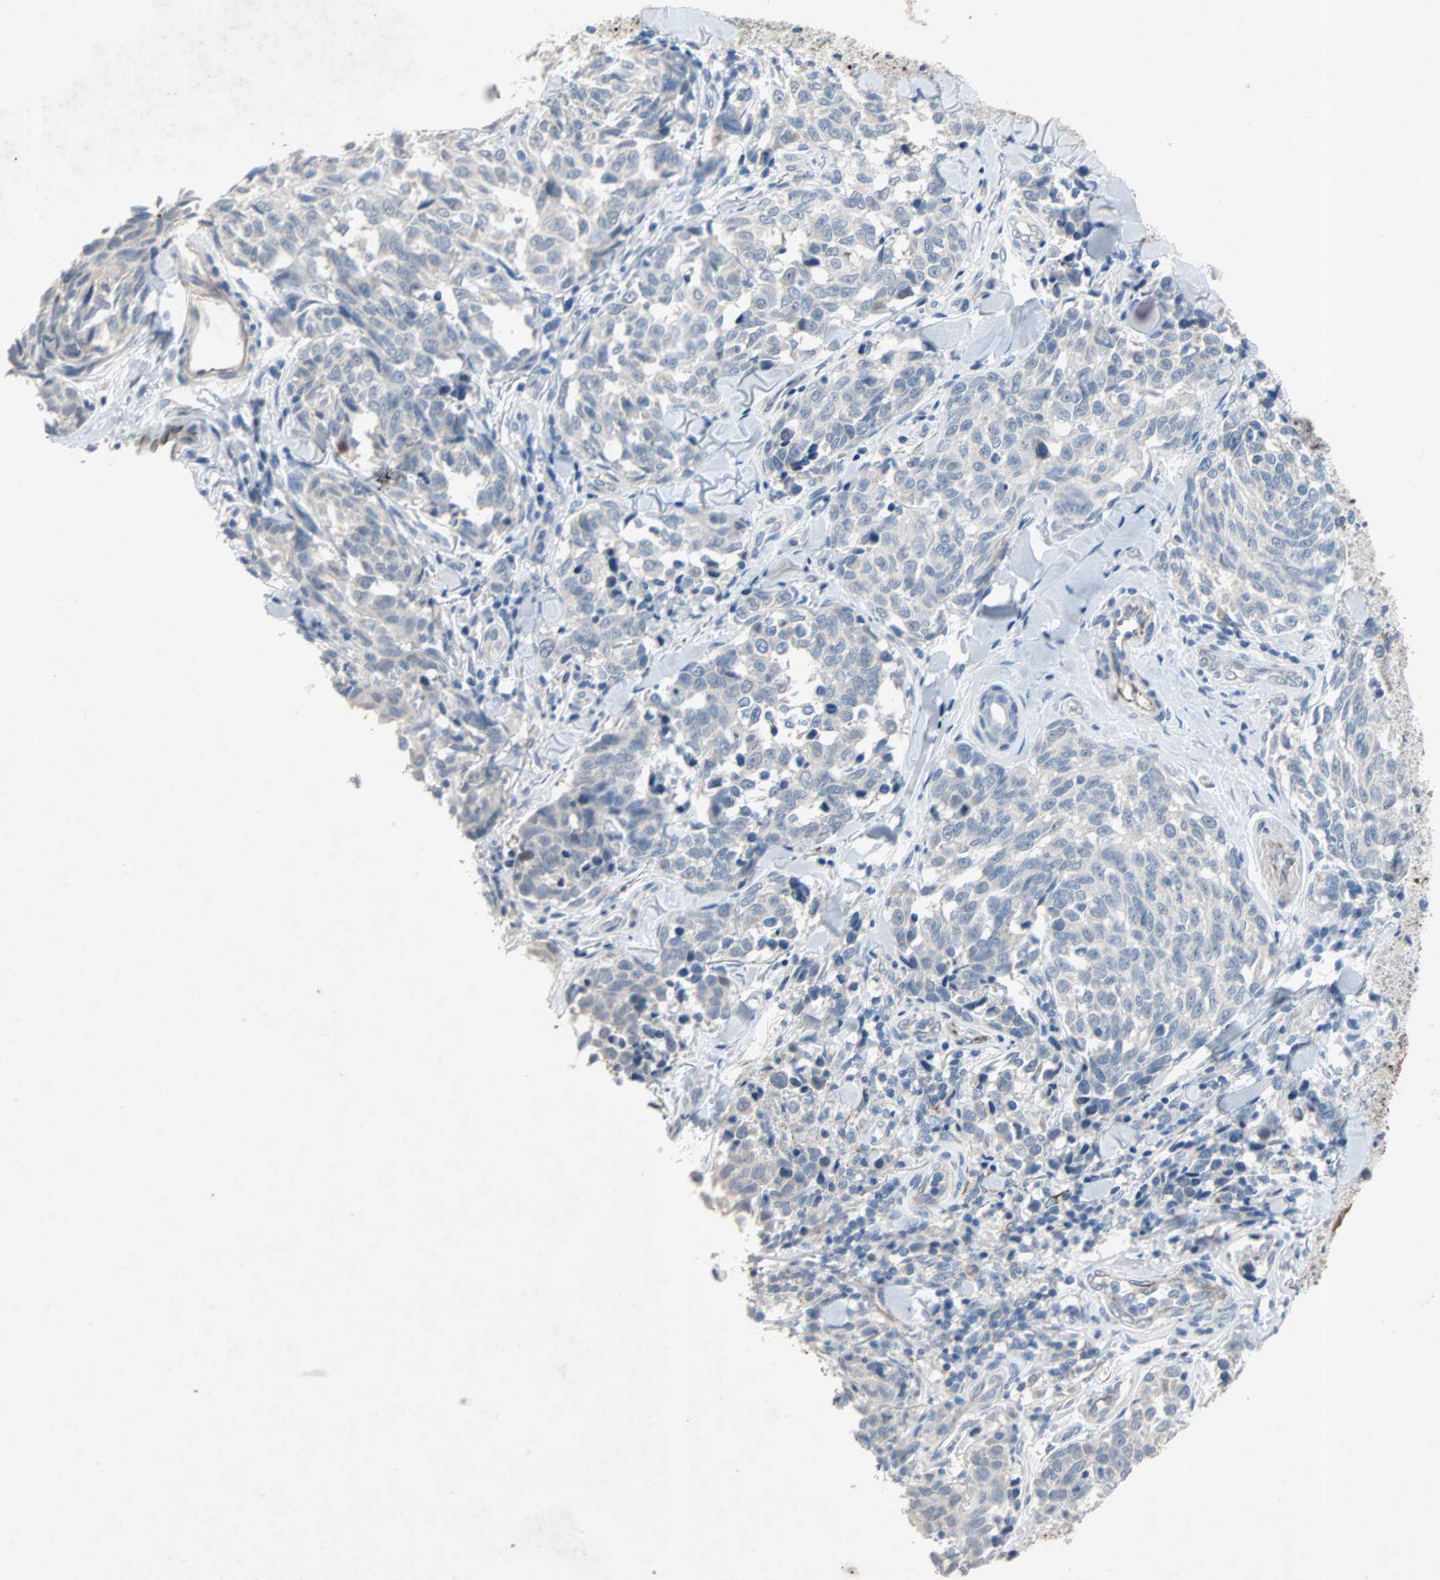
{"staining": {"intensity": "negative", "quantity": "none", "location": "none"}, "tissue": "melanoma", "cell_type": "Tumor cells", "image_type": "cancer", "snomed": [{"axis": "morphology", "description": "Malignant melanoma, NOS"}, {"axis": "topography", "description": "Skin"}], "caption": "Immunohistochemical staining of melanoma demonstrates no significant positivity in tumor cells.", "gene": "PCDHB2", "patient": {"sex": "female", "age": 64}}